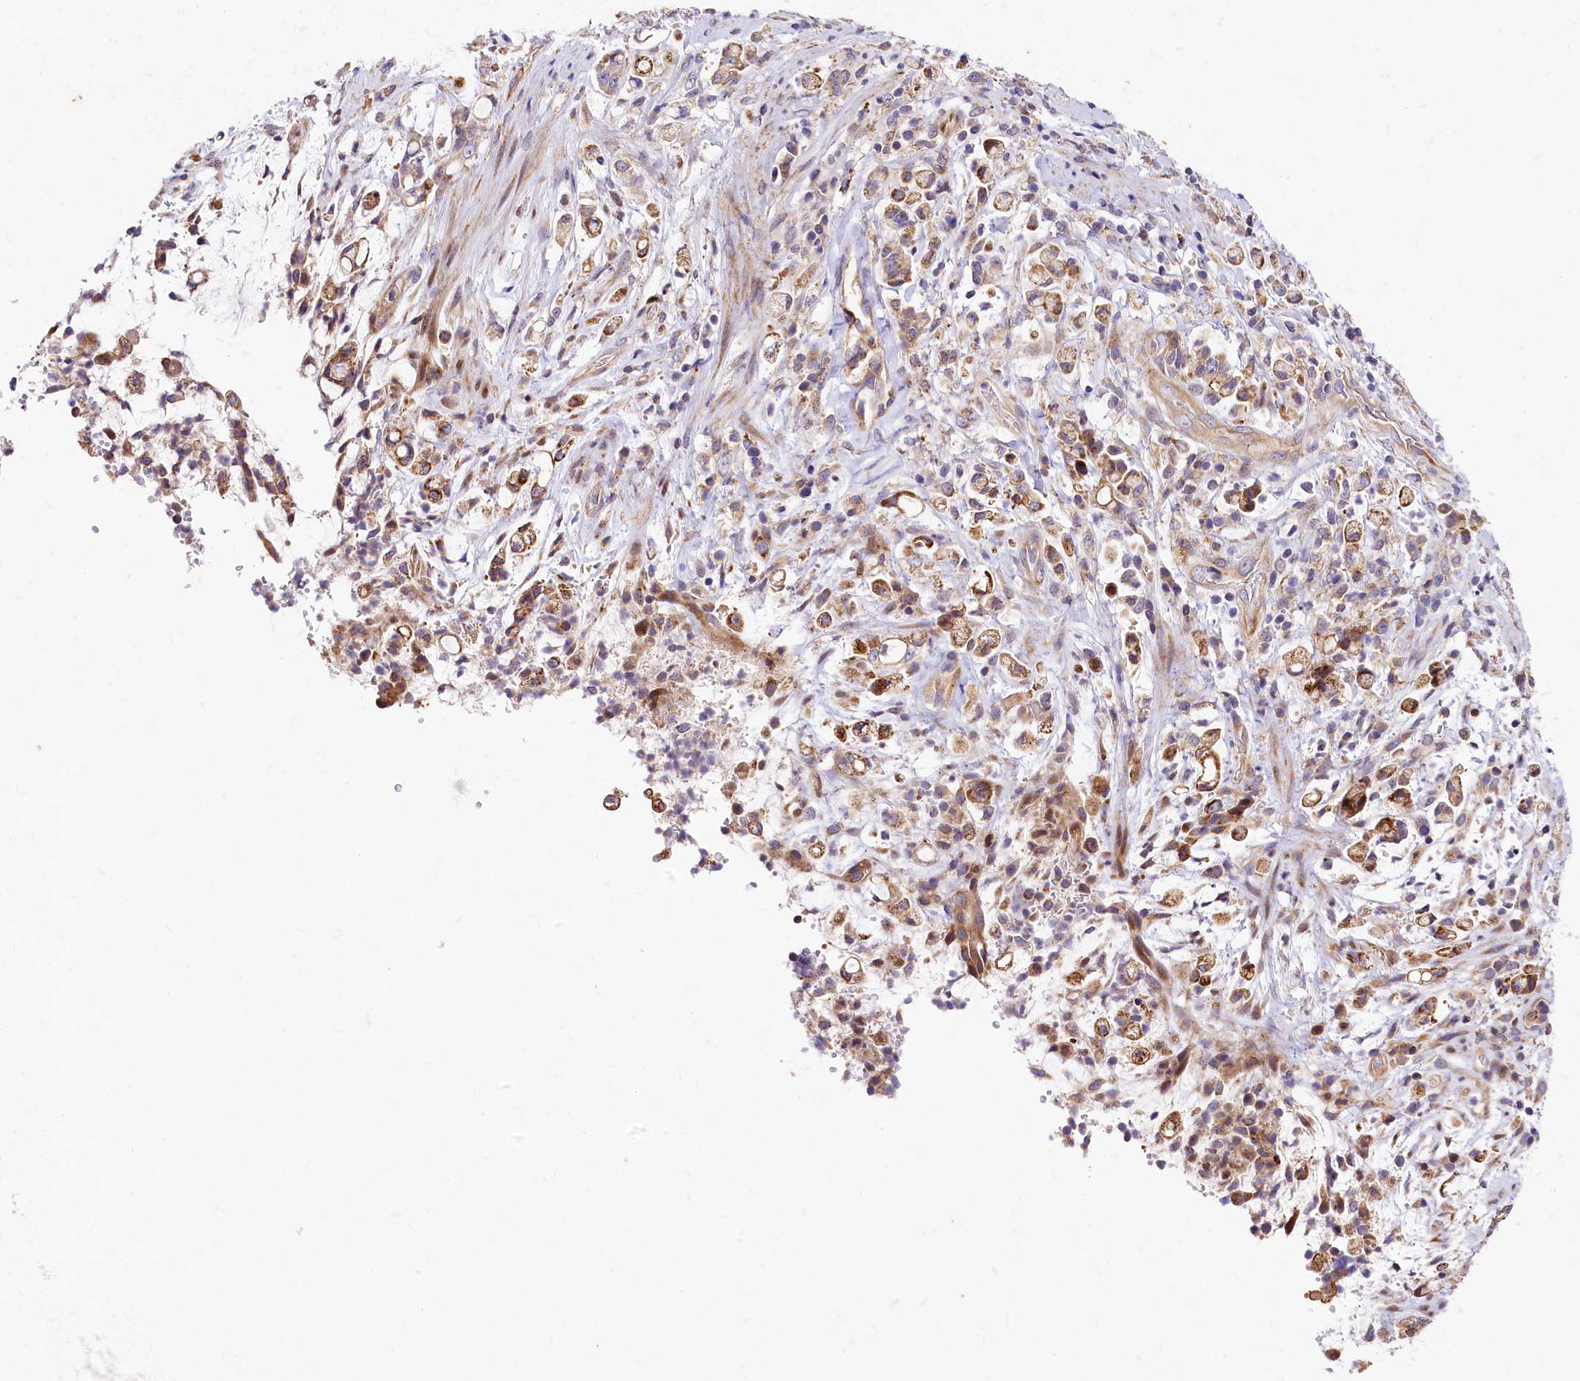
{"staining": {"intensity": "moderate", "quantity": ">75%", "location": "cytoplasmic/membranous"}, "tissue": "stomach cancer", "cell_type": "Tumor cells", "image_type": "cancer", "snomed": [{"axis": "morphology", "description": "Adenocarcinoma, NOS"}, {"axis": "topography", "description": "Stomach"}], "caption": "Stomach cancer stained with a protein marker shows moderate staining in tumor cells.", "gene": "ARMC6", "patient": {"sex": "female", "age": 60}}